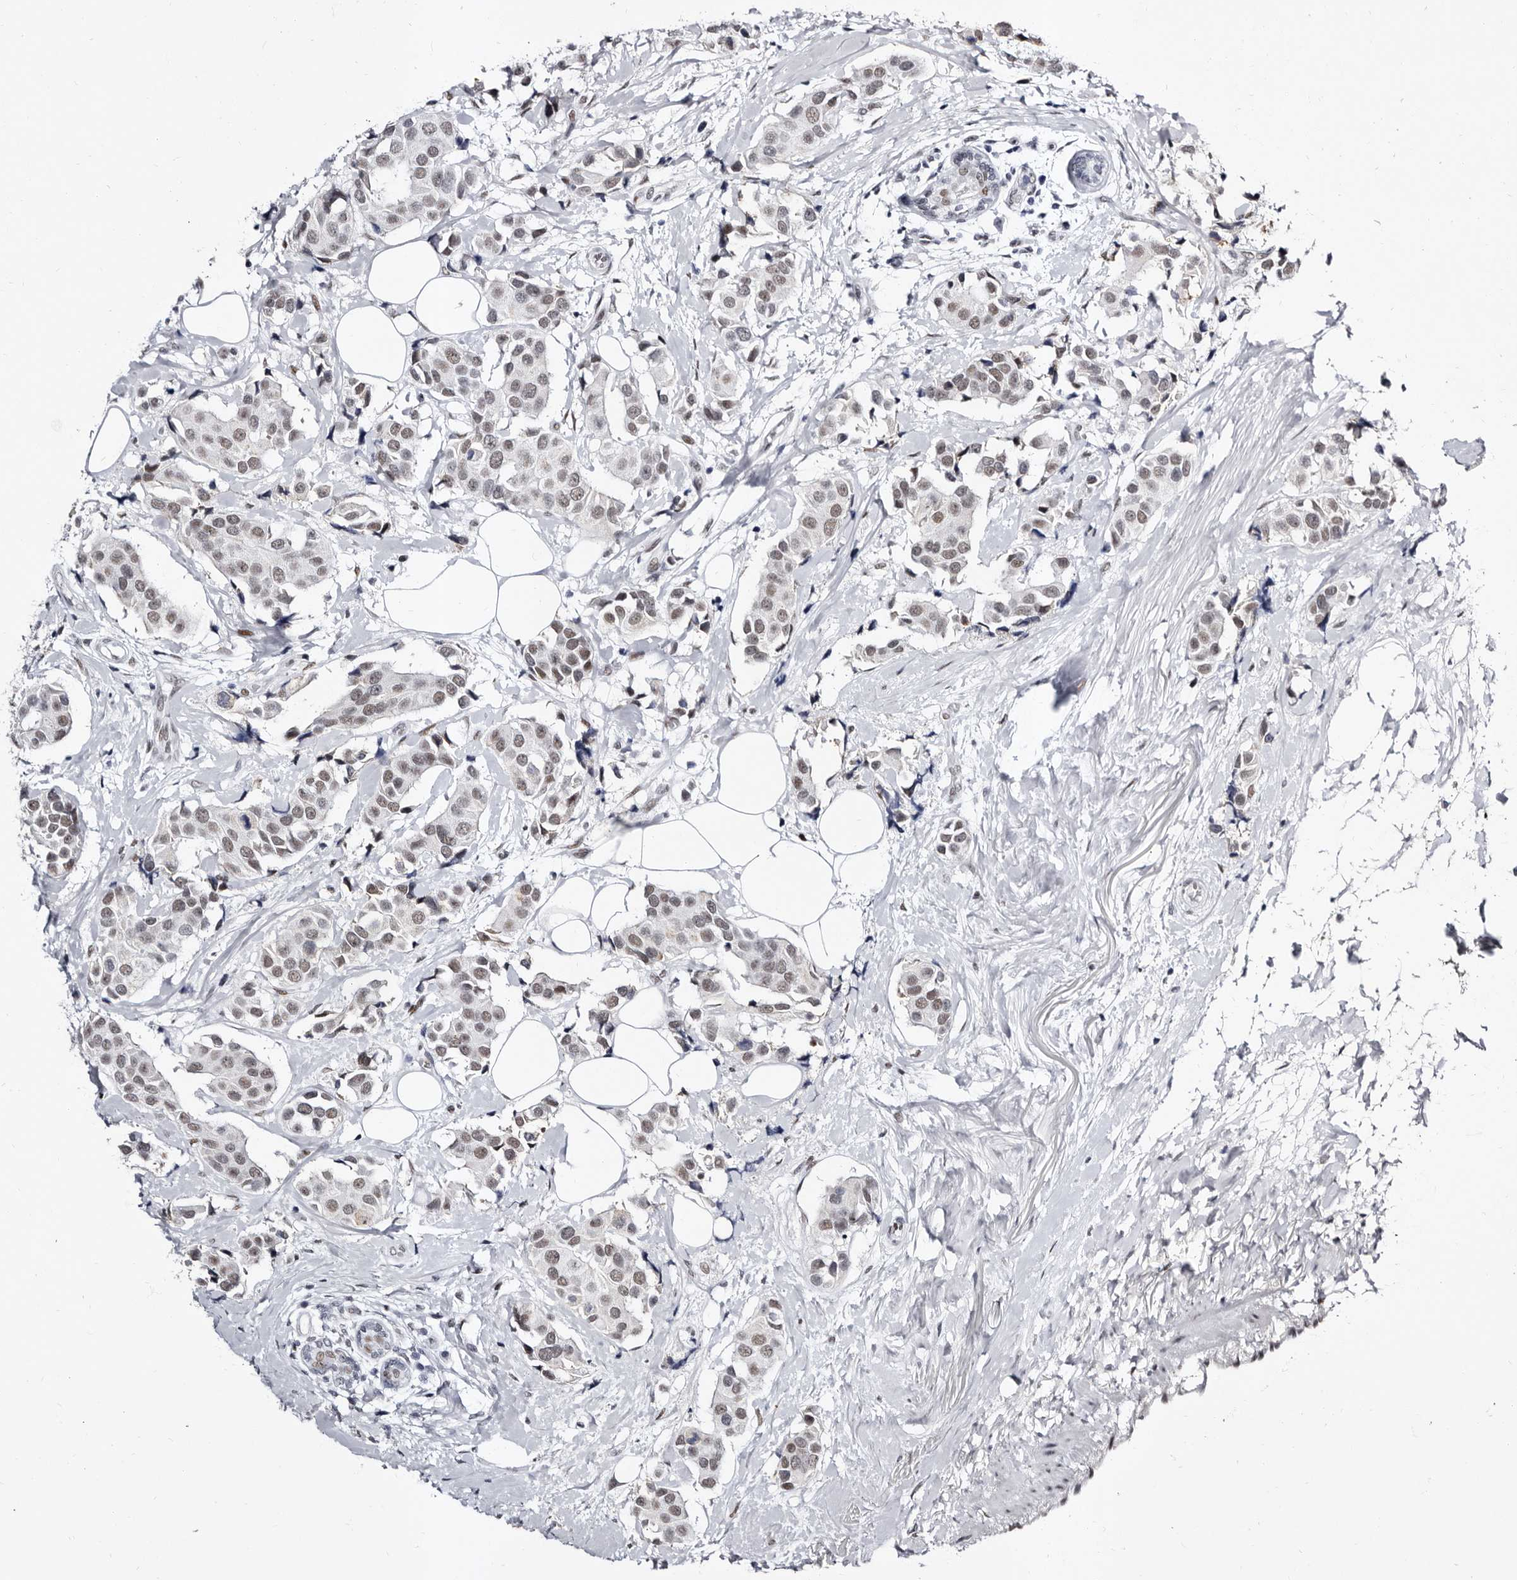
{"staining": {"intensity": "weak", "quantity": "25%-75%", "location": "nuclear"}, "tissue": "breast cancer", "cell_type": "Tumor cells", "image_type": "cancer", "snomed": [{"axis": "morphology", "description": "Normal tissue, NOS"}, {"axis": "morphology", "description": "Duct carcinoma"}, {"axis": "topography", "description": "Breast"}], "caption": "A brown stain highlights weak nuclear expression of a protein in human breast infiltrating ductal carcinoma tumor cells.", "gene": "ZNF326", "patient": {"sex": "female", "age": 39}}